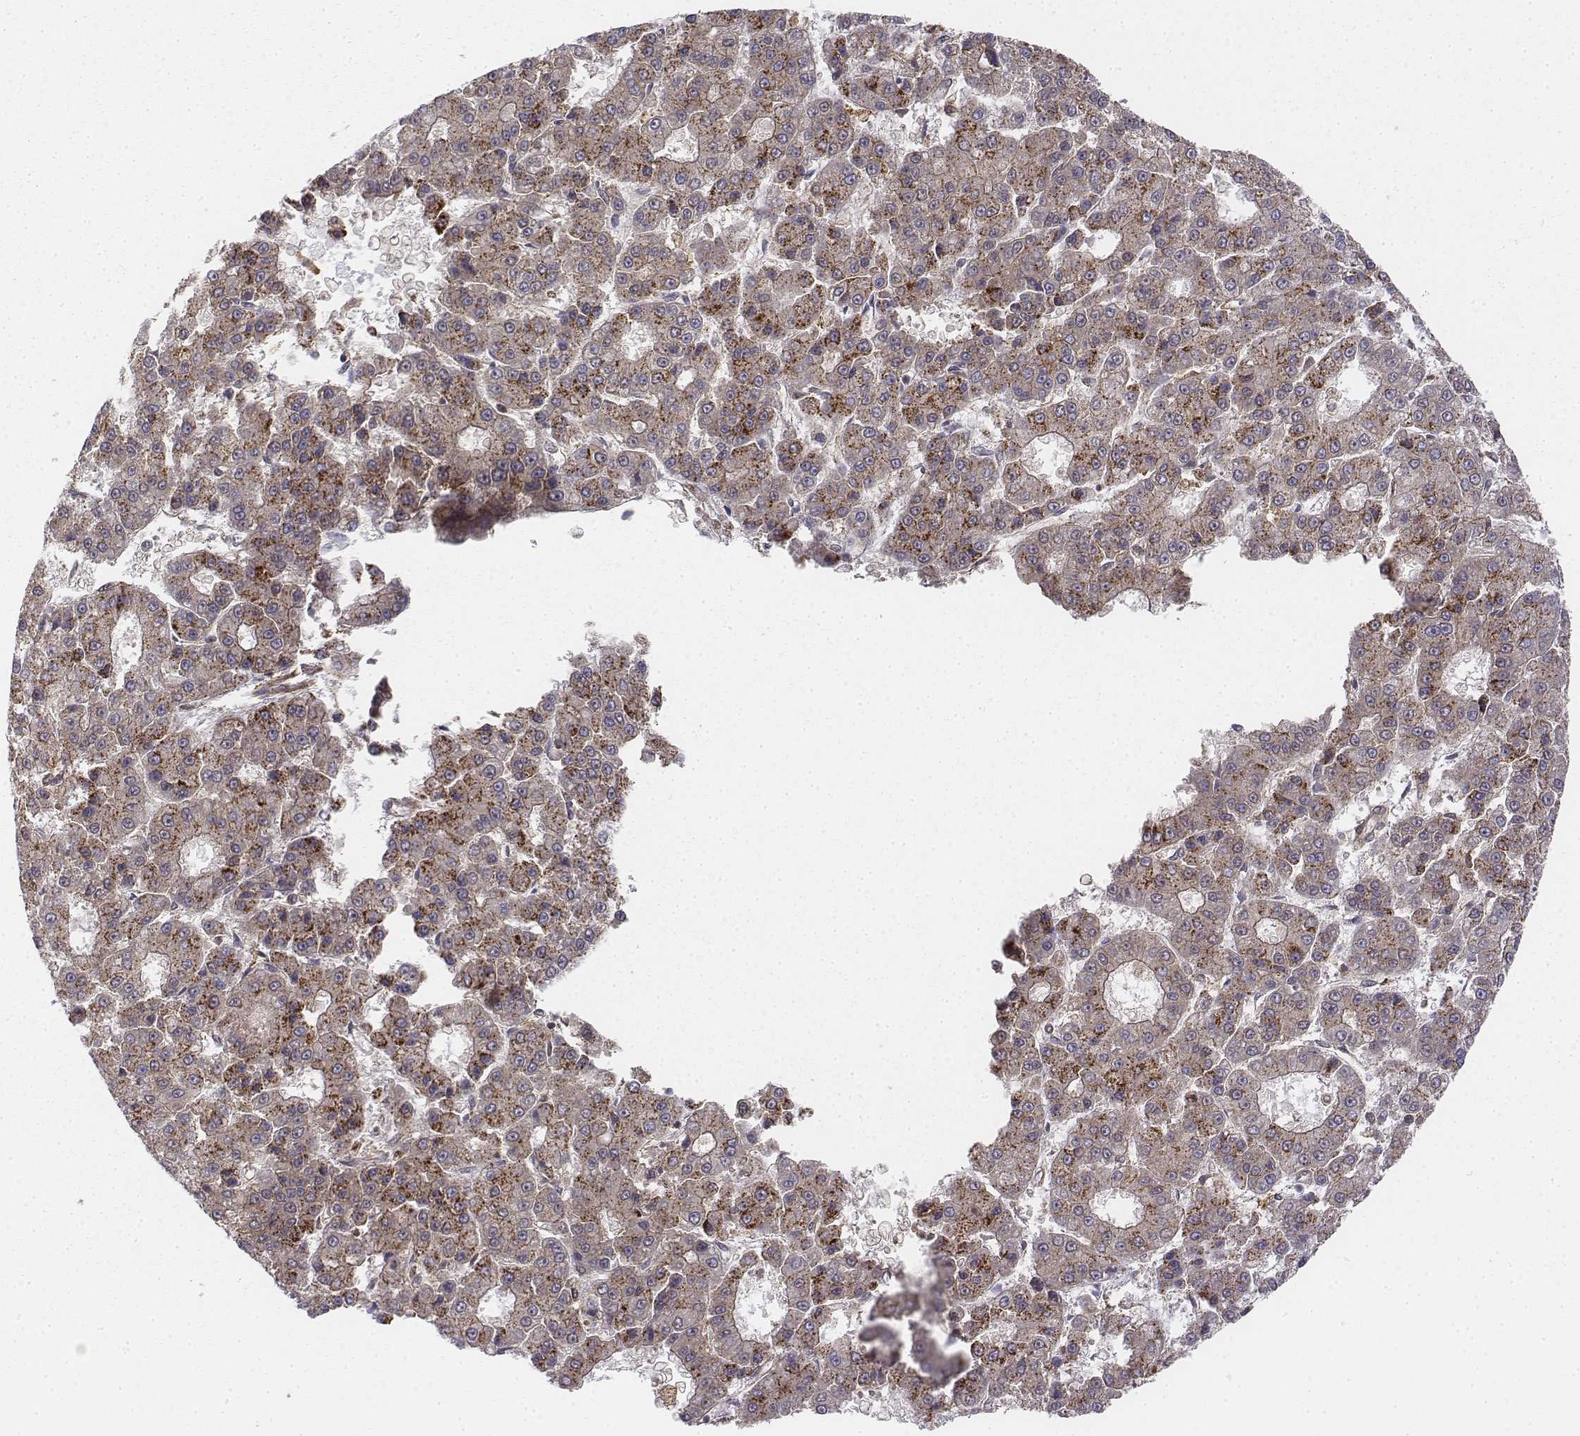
{"staining": {"intensity": "moderate", "quantity": ">75%", "location": "cytoplasmic/membranous"}, "tissue": "liver cancer", "cell_type": "Tumor cells", "image_type": "cancer", "snomed": [{"axis": "morphology", "description": "Carcinoma, Hepatocellular, NOS"}, {"axis": "topography", "description": "Liver"}], "caption": "This histopathology image reveals immunohistochemistry staining of liver cancer (hepatocellular carcinoma), with medium moderate cytoplasmic/membranous positivity in about >75% of tumor cells.", "gene": "ZFYVE19", "patient": {"sex": "male", "age": 70}}